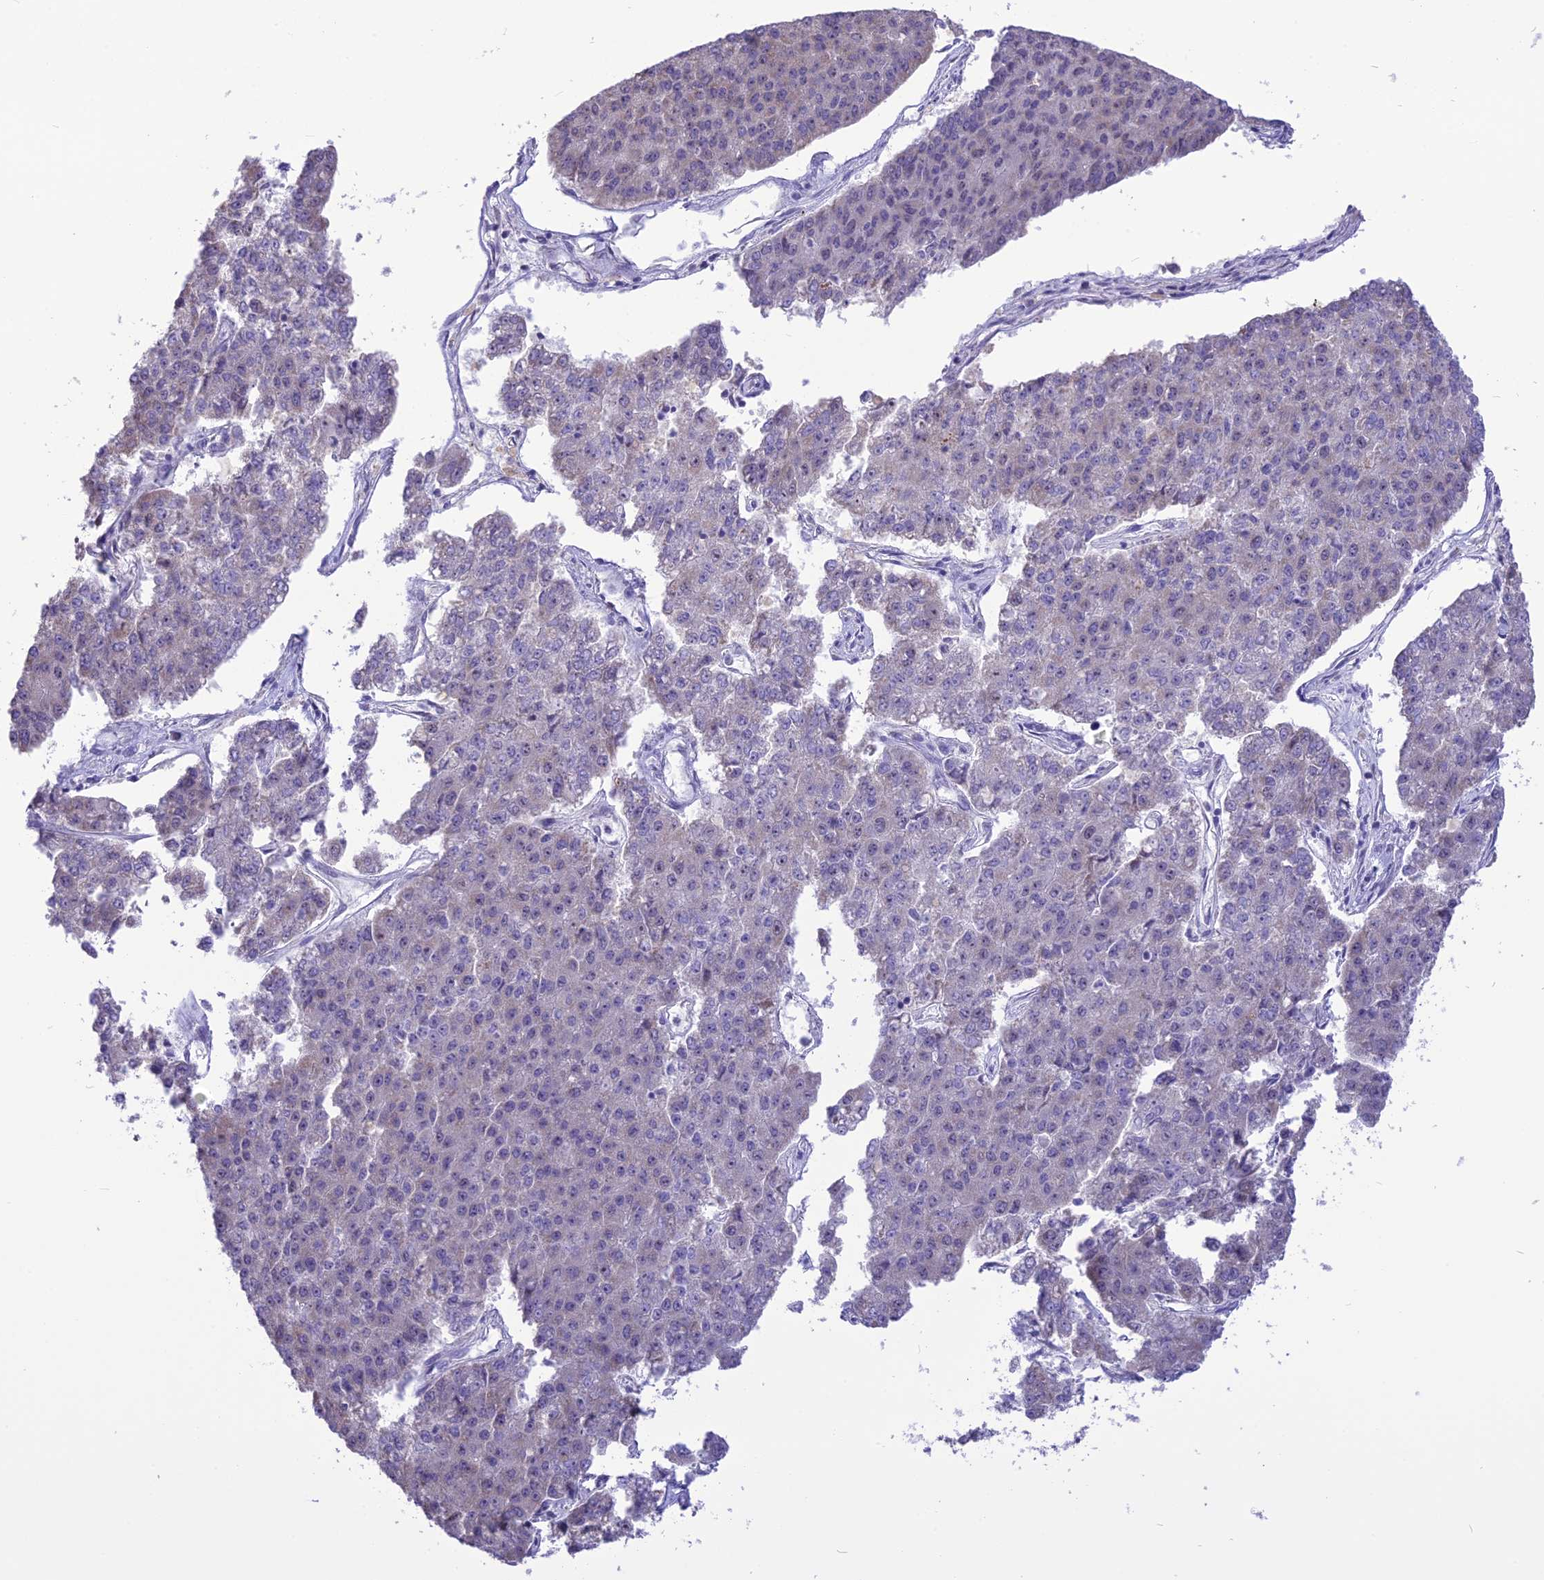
{"staining": {"intensity": "weak", "quantity": "<25%", "location": "cytoplasmic/membranous"}, "tissue": "pancreatic cancer", "cell_type": "Tumor cells", "image_type": "cancer", "snomed": [{"axis": "morphology", "description": "Adenocarcinoma, NOS"}, {"axis": "topography", "description": "Pancreas"}], "caption": "Histopathology image shows no protein positivity in tumor cells of pancreatic cancer tissue.", "gene": "CMSS1", "patient": {"sex": "male", "age": 50}}